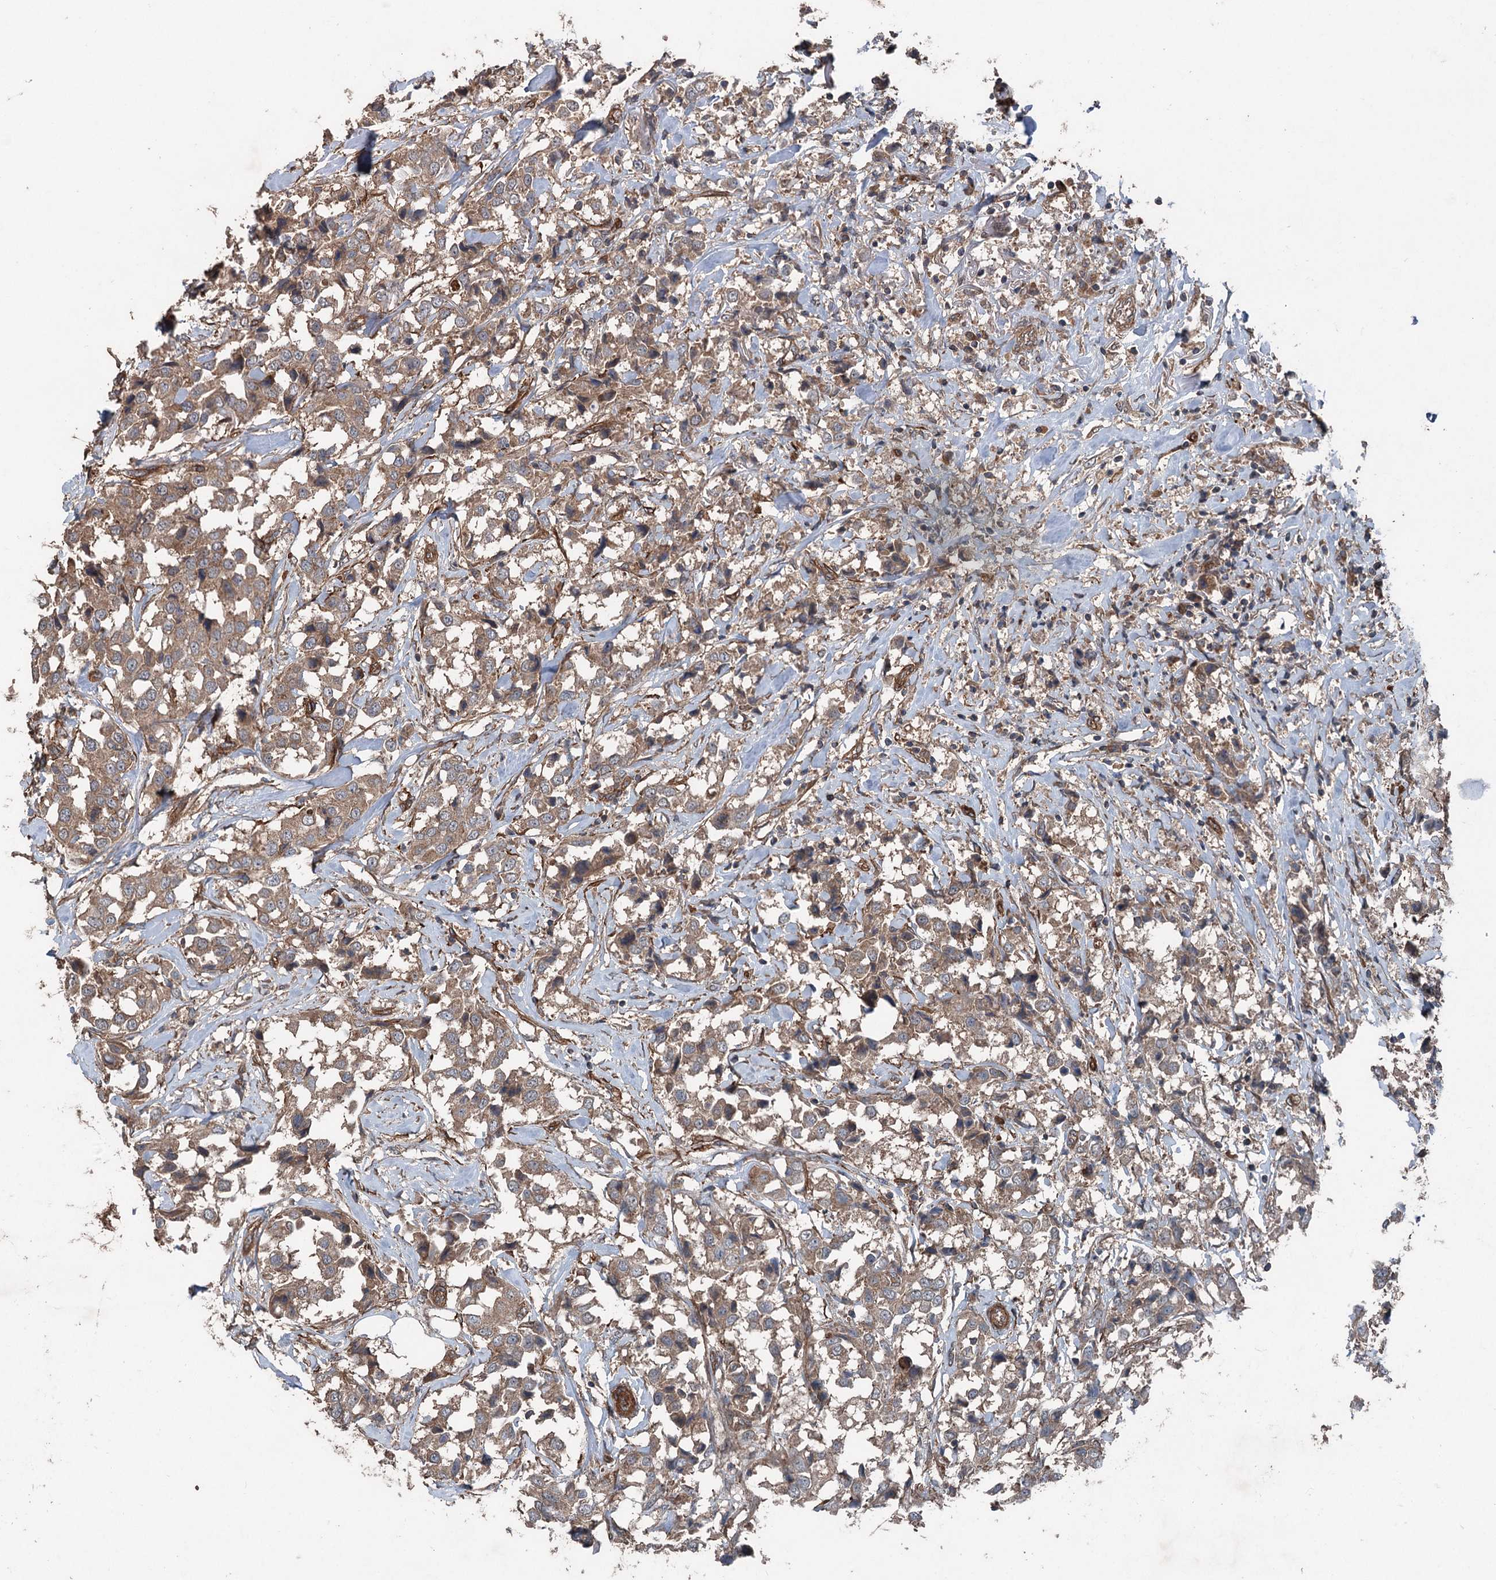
{"staining": {"intensity": "weak", "quantity": ">75%", "location": "cytoplasmic/membranous"}, "tissue": "breast cancer", "cell_type": "Tumor cells", "image_type": "cancer", "snomed": [{"axis": "morphology", "description": "Duct carcinoma"}, {"axis": "topography", "description": "Breast"}], "caption": "Immunohistochemistry micrograph of neoplastic tissue: human breast cancer (invasive ductal carcinoma) stained using immunohistochemistry (IHC) displays low levels of weak protein expression localized specifically in the cytoplasmic/membranous of tumor cells, appearing as a cytoplasmic/membranous brown color.", "gene": "RNF214", "patient": {"sex": "female", "age": 80}}